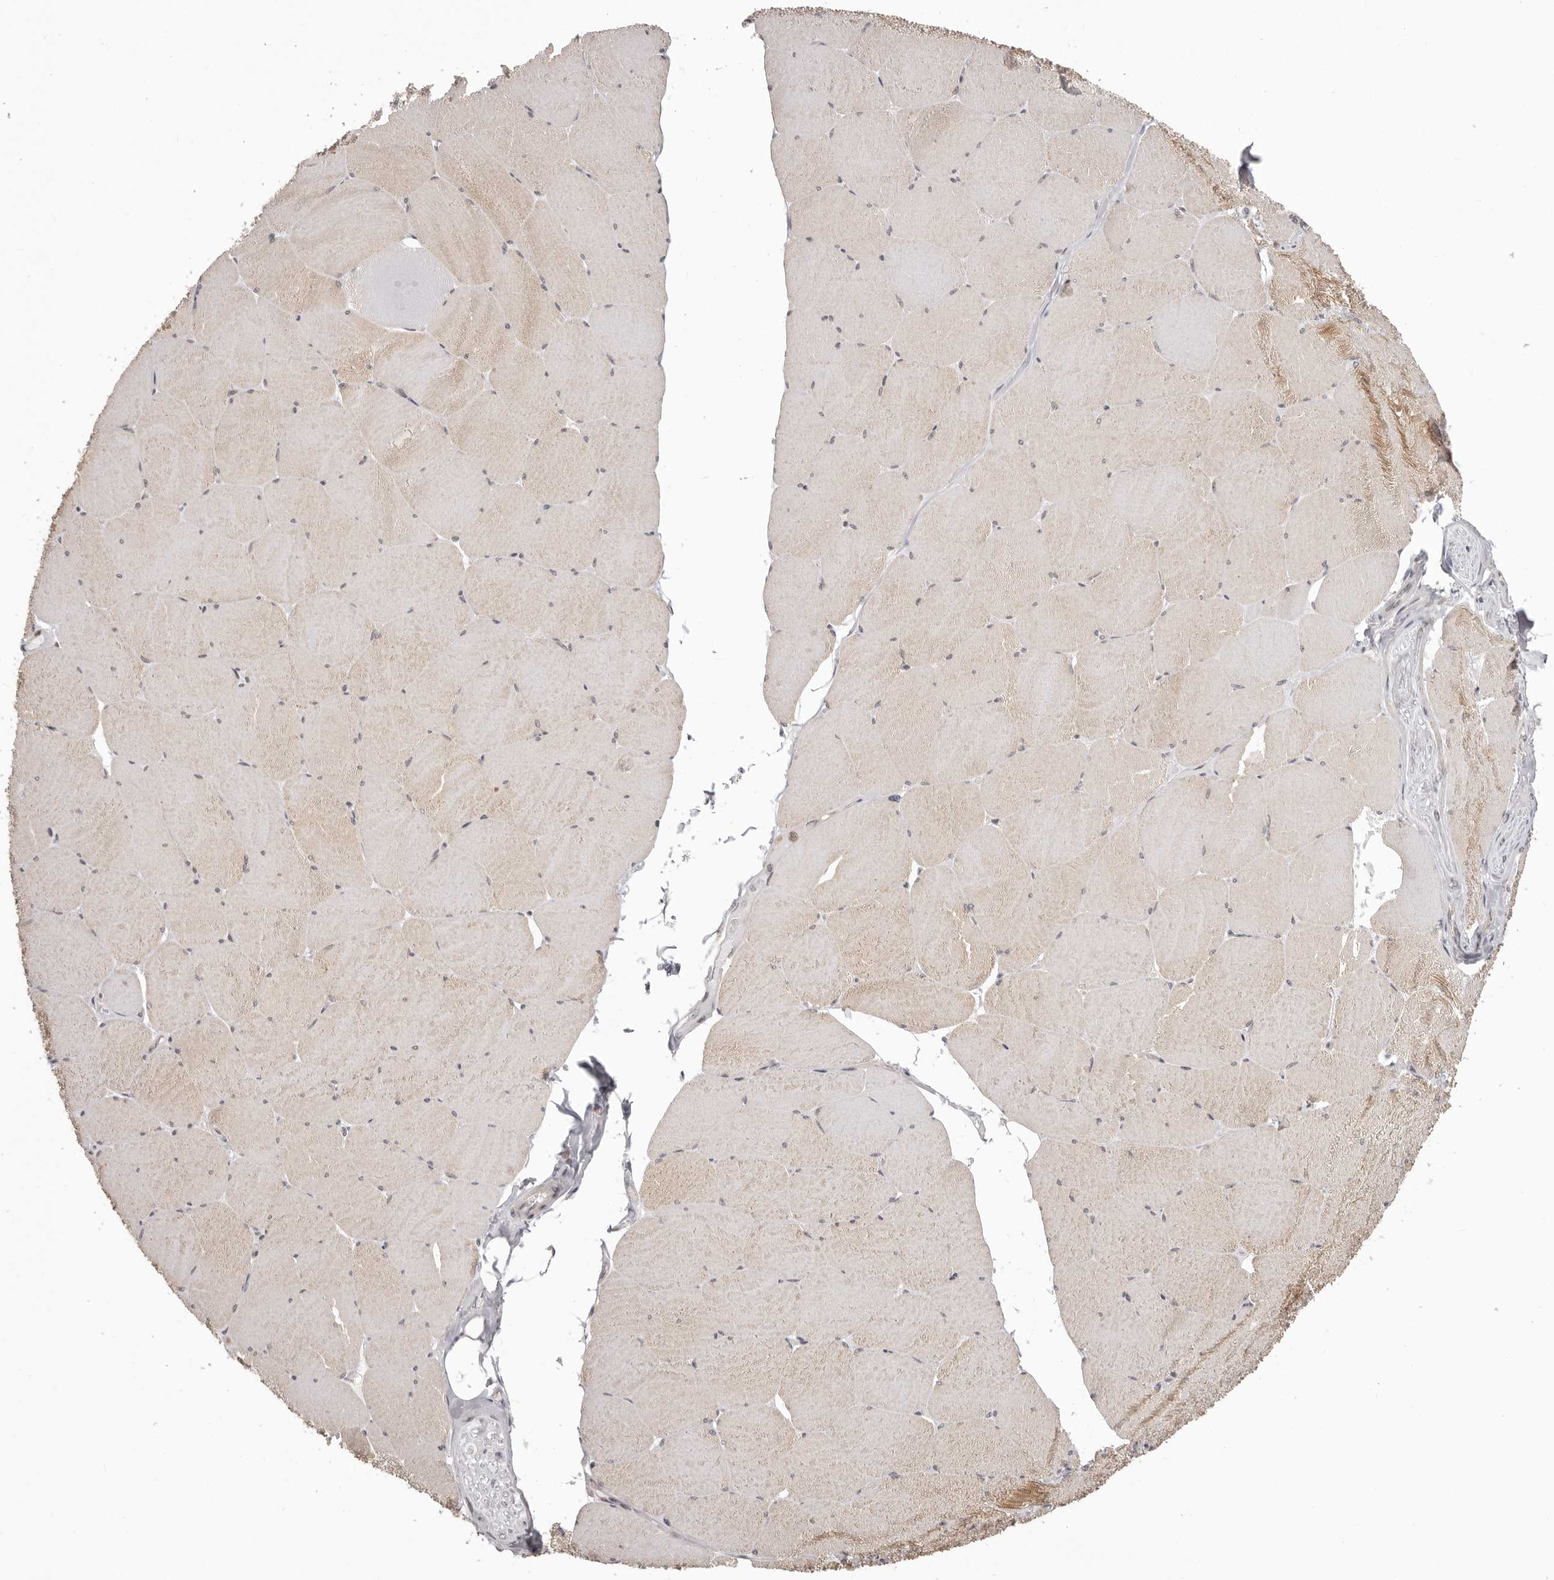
{"staining": {"intensity": "moderate", "quantity": "25%-75%", "location": "cytoplasmic/membranous"}, "tissue": "skeletal muscle", "cell_type": "Myocytes", "image_type": "normal", "snomed": [{"axis": "morphology", "description": "Normal tissue, NOS"}, {"axis": "topography", "description": "Skeletal muscle"}, {"axis": "topography", "description": "Head-Neck"}], "caption": "Skeletal muscle stained with DAB (3,3'-diaminobenzidine) immunohistochemistry displays medium levels of moderate cytoplasmic/membranous positivity in about 25%-75% of myocytes.", "gene": "RNF2", "patient": {"sex": "male", "age": 66}}